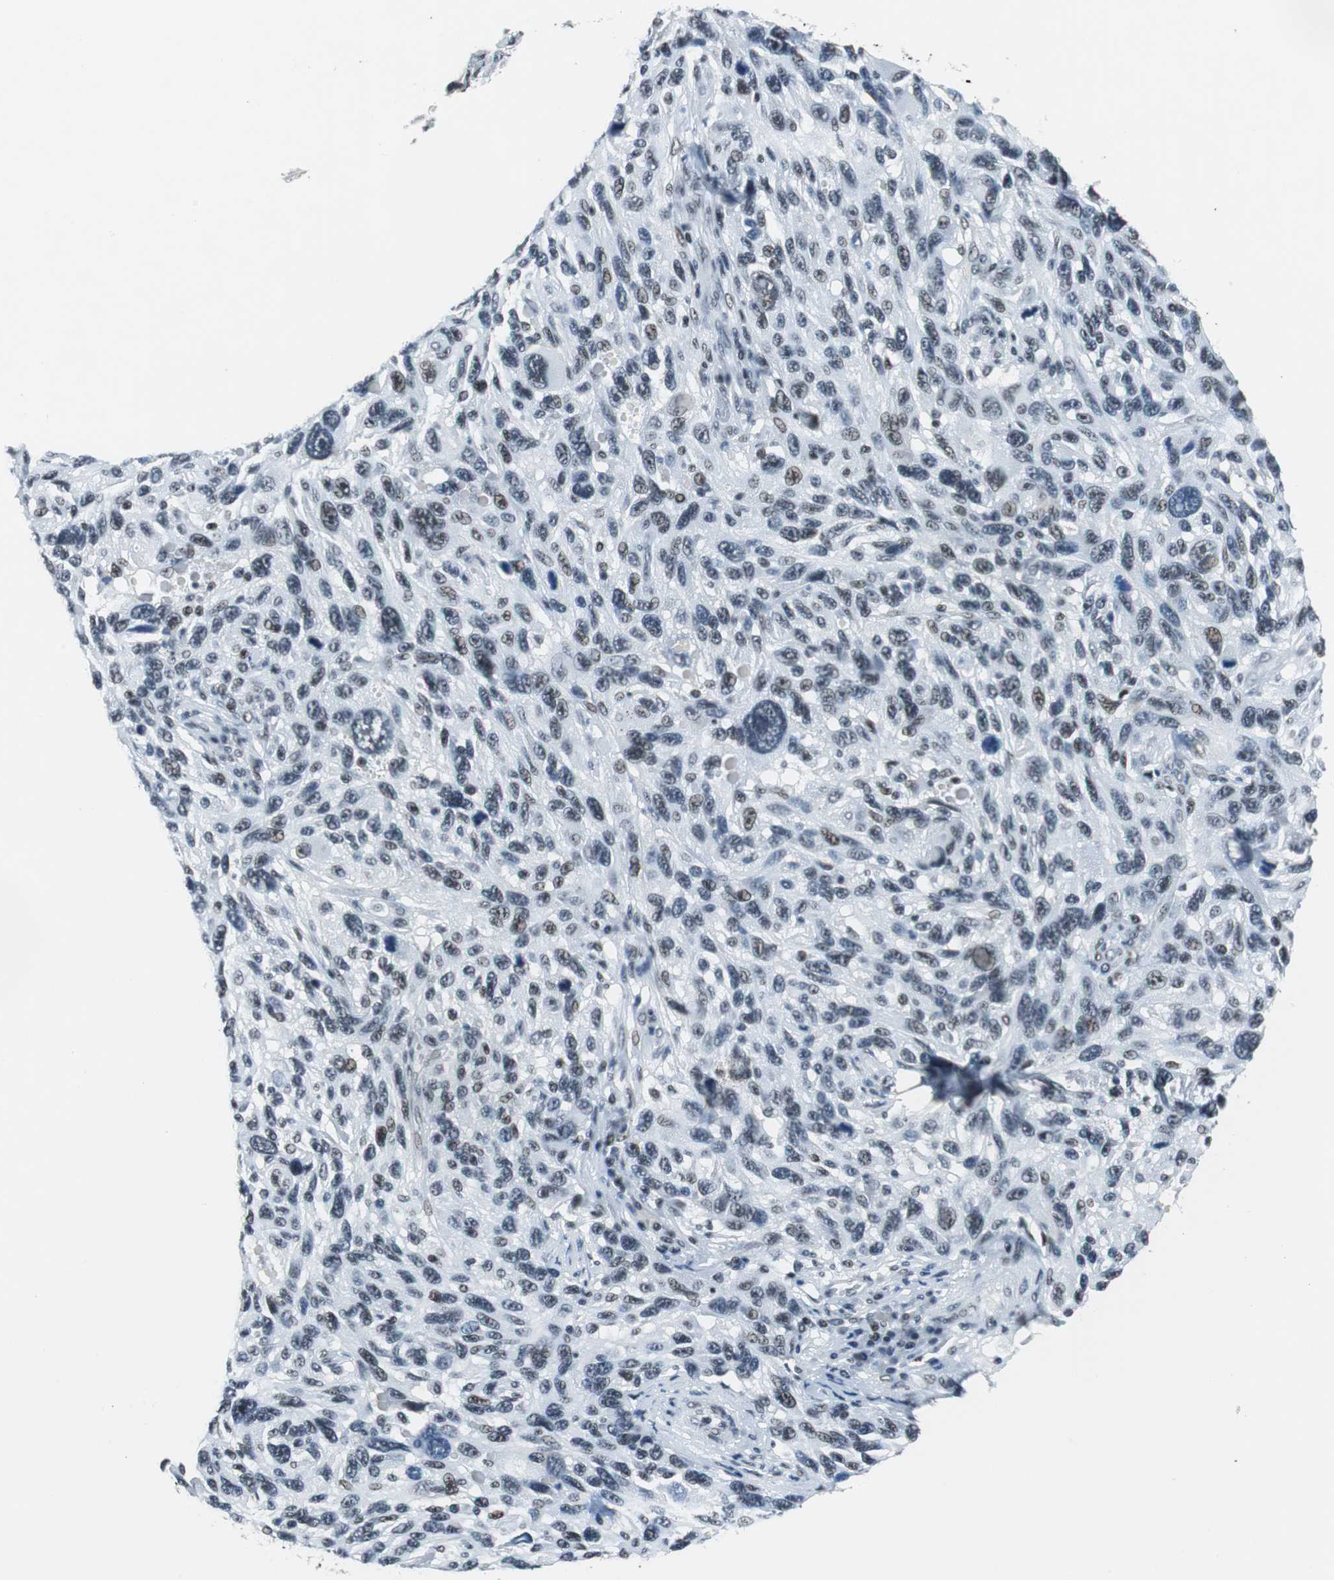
{"staining": {"intensity": "weak", "quantity": "<25%", "location": "nuclear"}, "tissue": "melanoma", "cell_type": "Tumor cells", "image_type": "cancer", "snomed": [{"axis": "morphology", "description": "Malignant melanoma, NOS"}, {"axis": "topography", "description": "Skin"}], "caption": "Photomicrograph shows no significant protein expression in tumor cells of melanoma.", "gene": "HDAC3", "patient": {"sex": "male", "age": 53}}